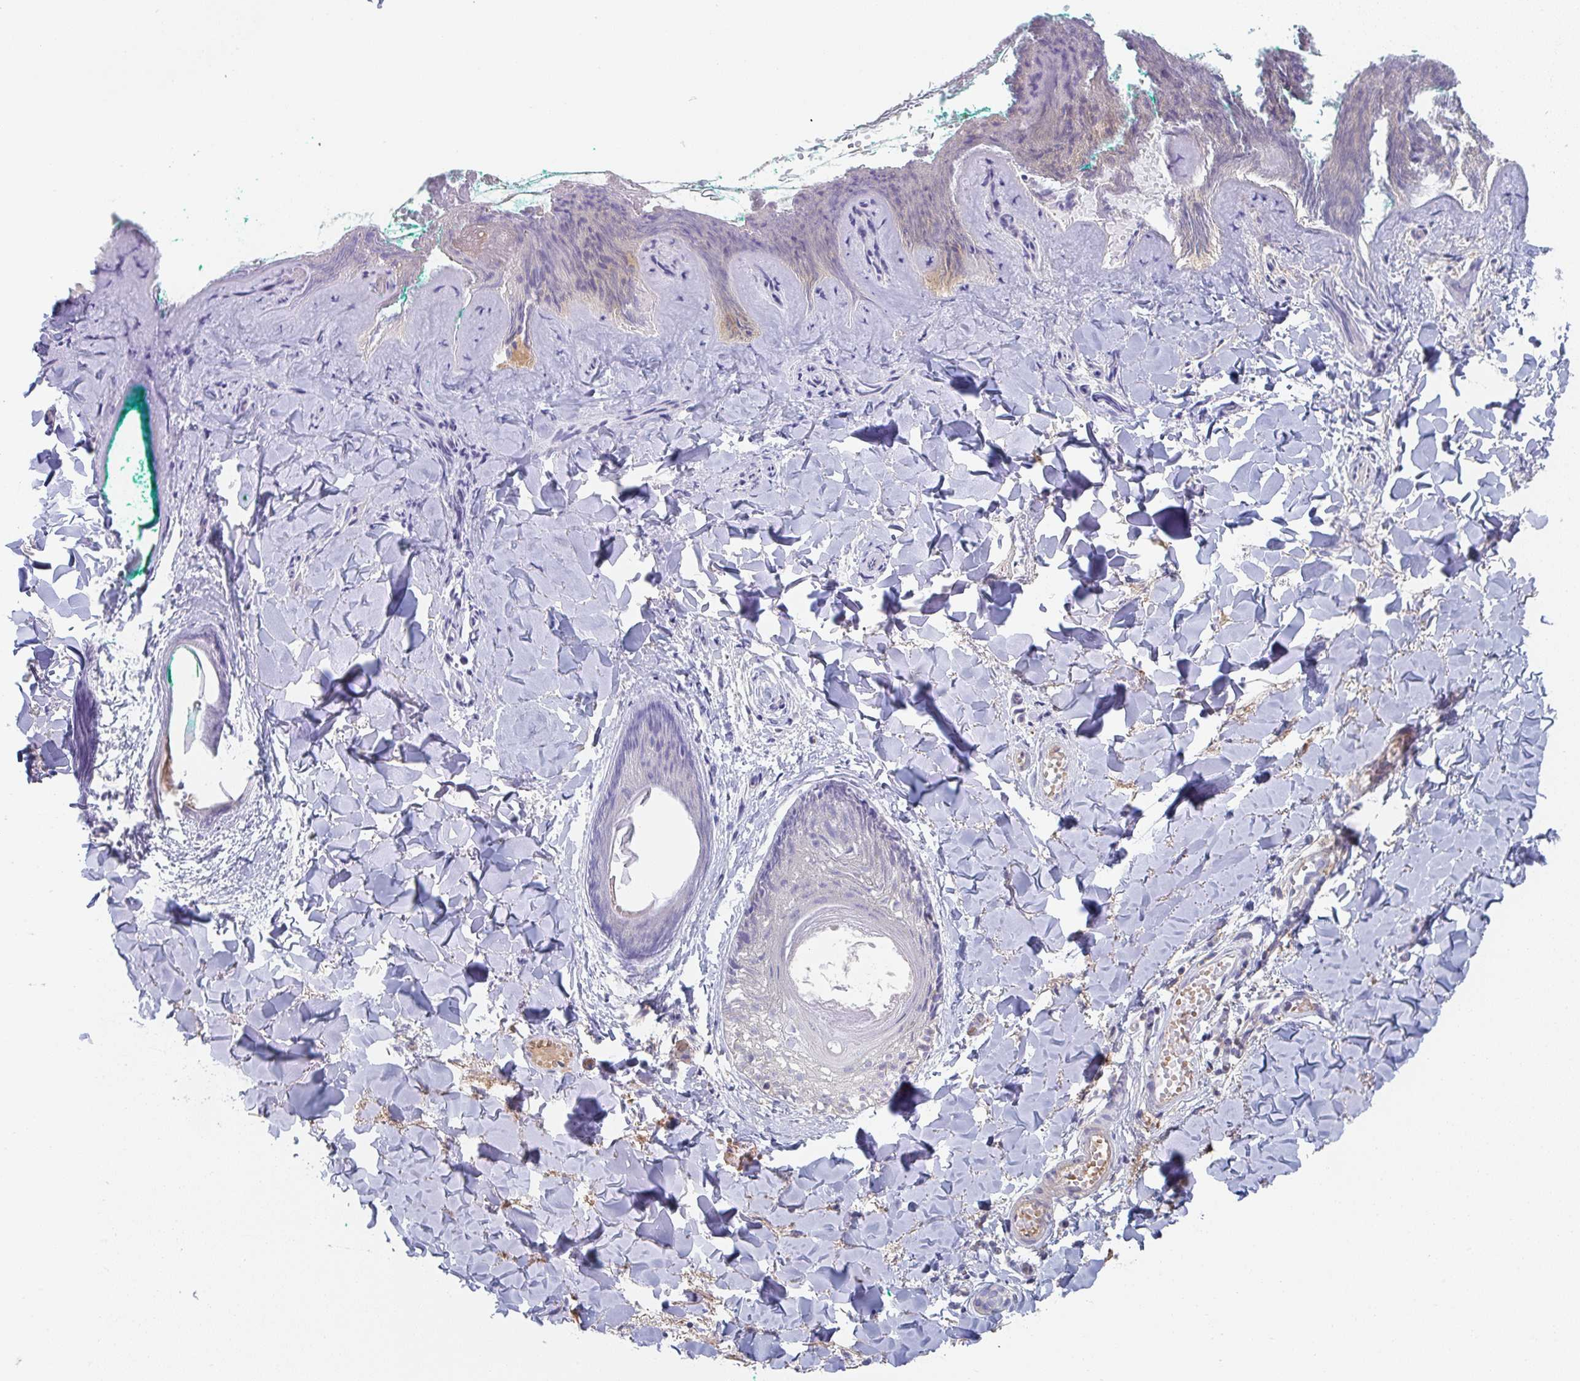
{"staining": {"intensity": "negative", "quantity": "none", "location": "none"}, "tissue": "skin", "cell_type": "Fibroblasts", "image_type": "normal", "snomed": [{"axis": "morphology", "description": "Normal tissue, NOS"}, {"axis": "topography", "description": "Skin"}], "caption": "High magnification brightfield microscopy of normal skin stained with DAB (brown) and counterstained with hematoxylin (blue): fibroblasts show no significant positivity. Nuclei are stained in blue.", "gene": "AMPD2", "patient": {"sex": "male", "age": 16}}